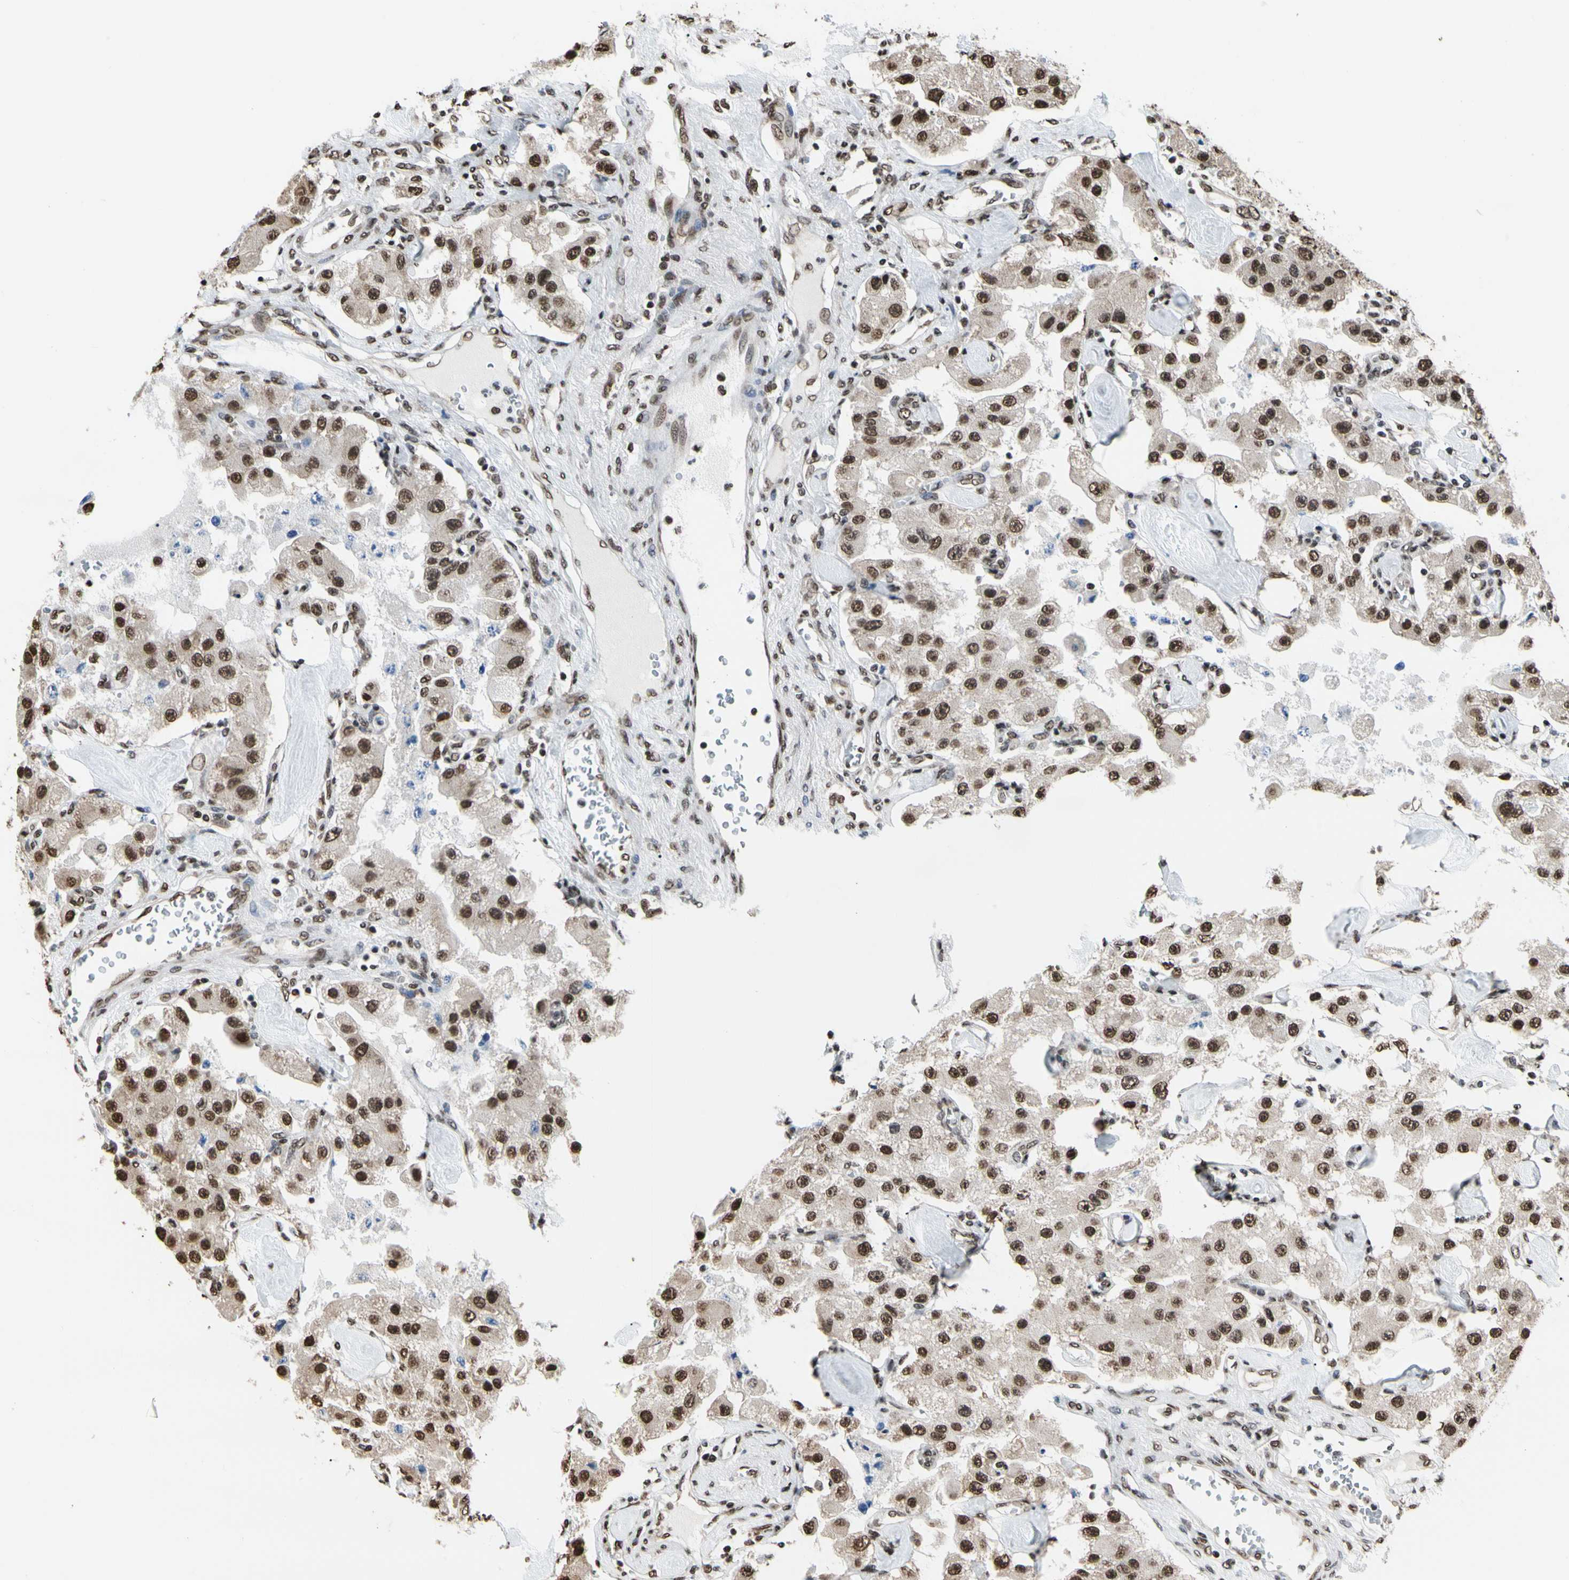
{"staining": {"intensity": "strong", "quantity": ">75%", "location": "nuclear"}, "tissue": "carcinoid", "cell_type": "Tumor cells", "image_type": "cancer", "snomed": [{"axis": "morphology", "description": "Carcinoid, malignant, NOS"}, {"axis": "topography", "description": "Pancreas"}], "caption": "A brown stain shows strong nuclear positivity of a protein in human carcinoid tumor cells.", "gene": "HNRNPK", "patient": {"sex": "male", "age": 41}}